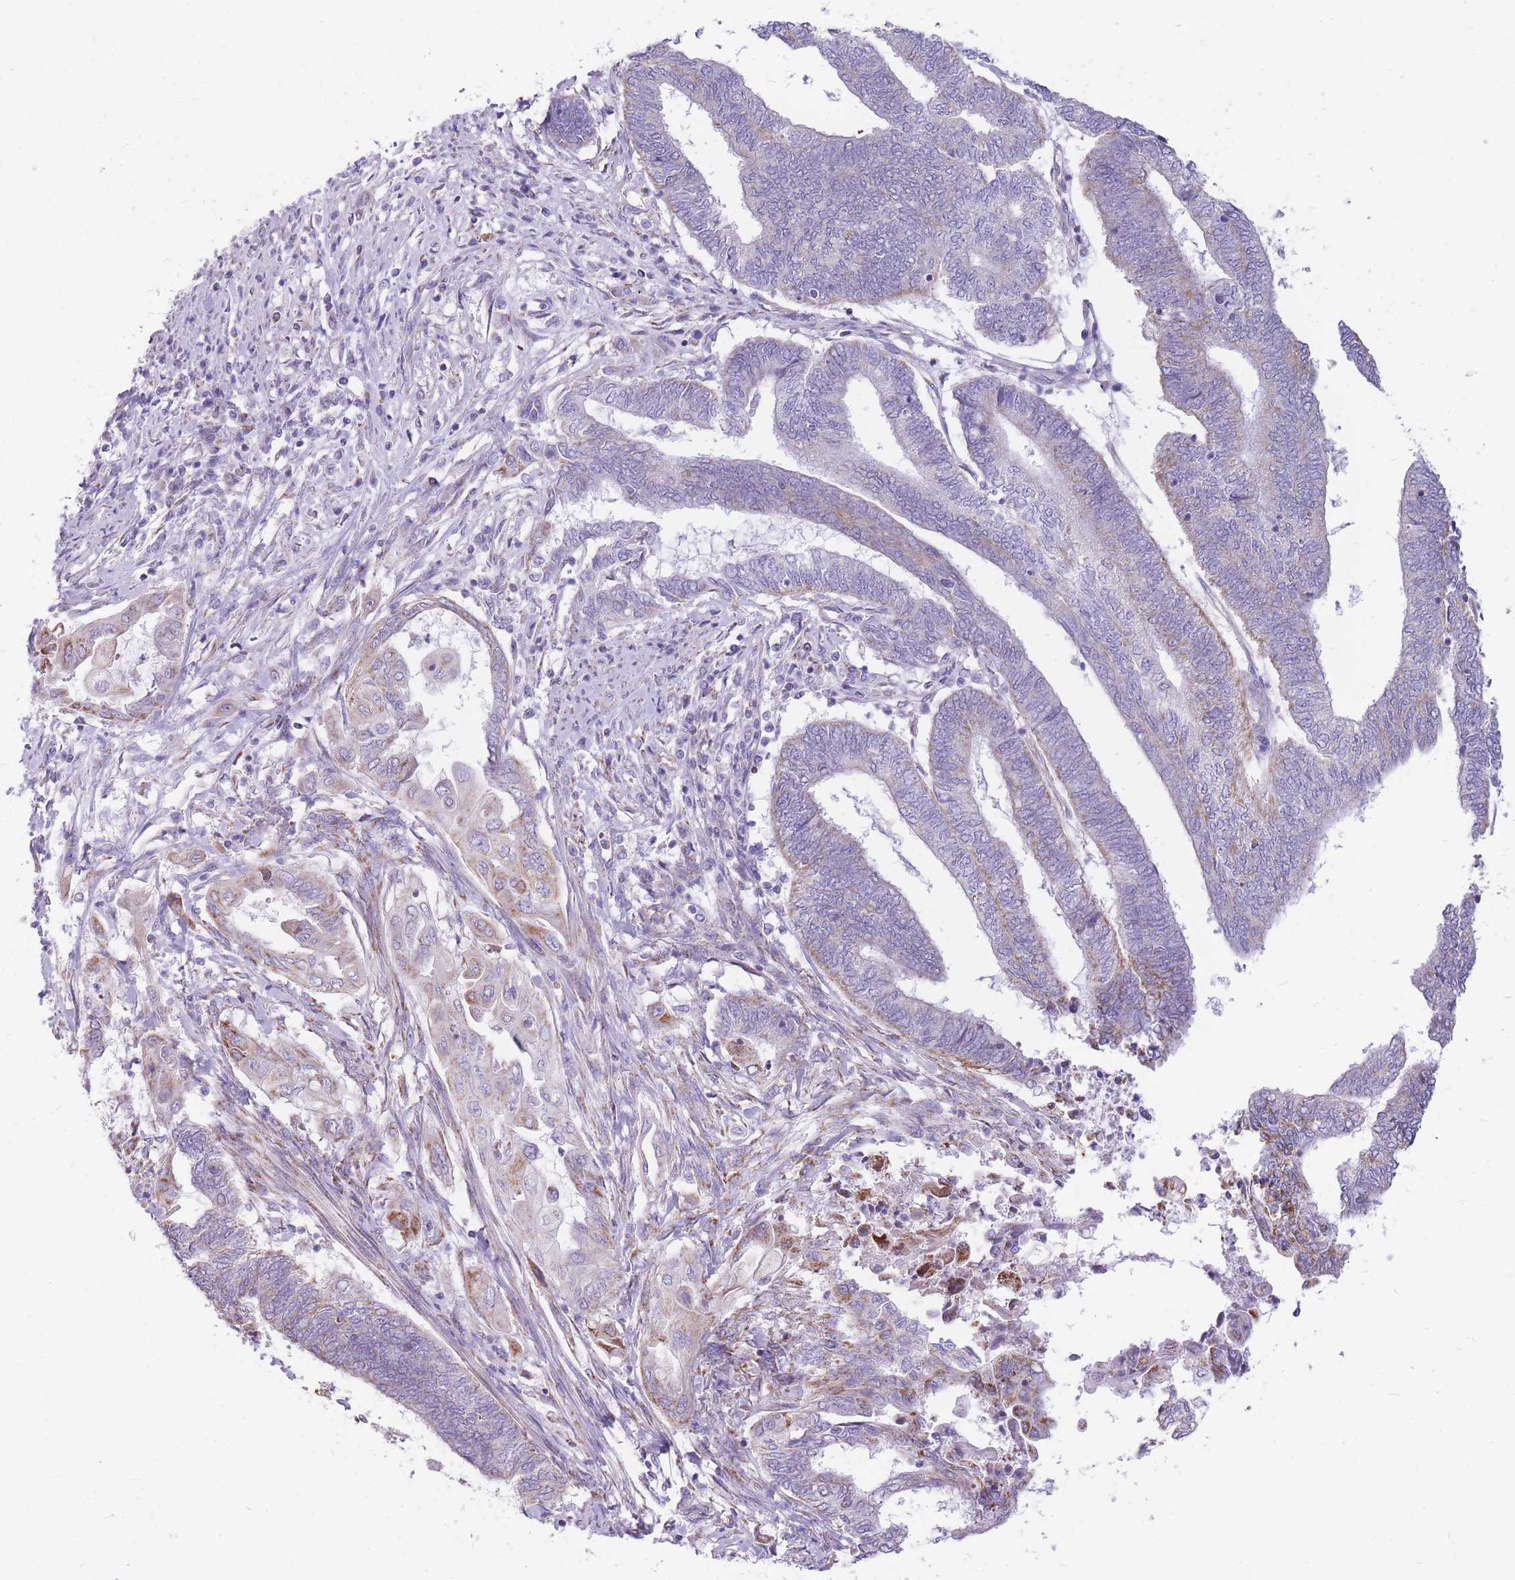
{"staining": {"intensity": "moderate", "quantity": "<25%", "location": "cytoplasmic/membranous"}, "tissue": "endometrial cancer", "cell_type": "Tumor cells", "image_type": "cancer", "snomed": [{"axis": "morphology", "description": "Adenocarcinoma, NOS"}, {"axis": "topography", "description": "Uterus"}, {"axis": "topography", "description": "Endometrium"}], "caption": "Approximately <25% of tumor cells in endometrial cancer demonstrate moderate cytoplasmic/membranous protein positivity as visualized by brown immunohistochemical staining.", "gene": "PCSK1", "patient": {"sex": "female", "age": 70}}